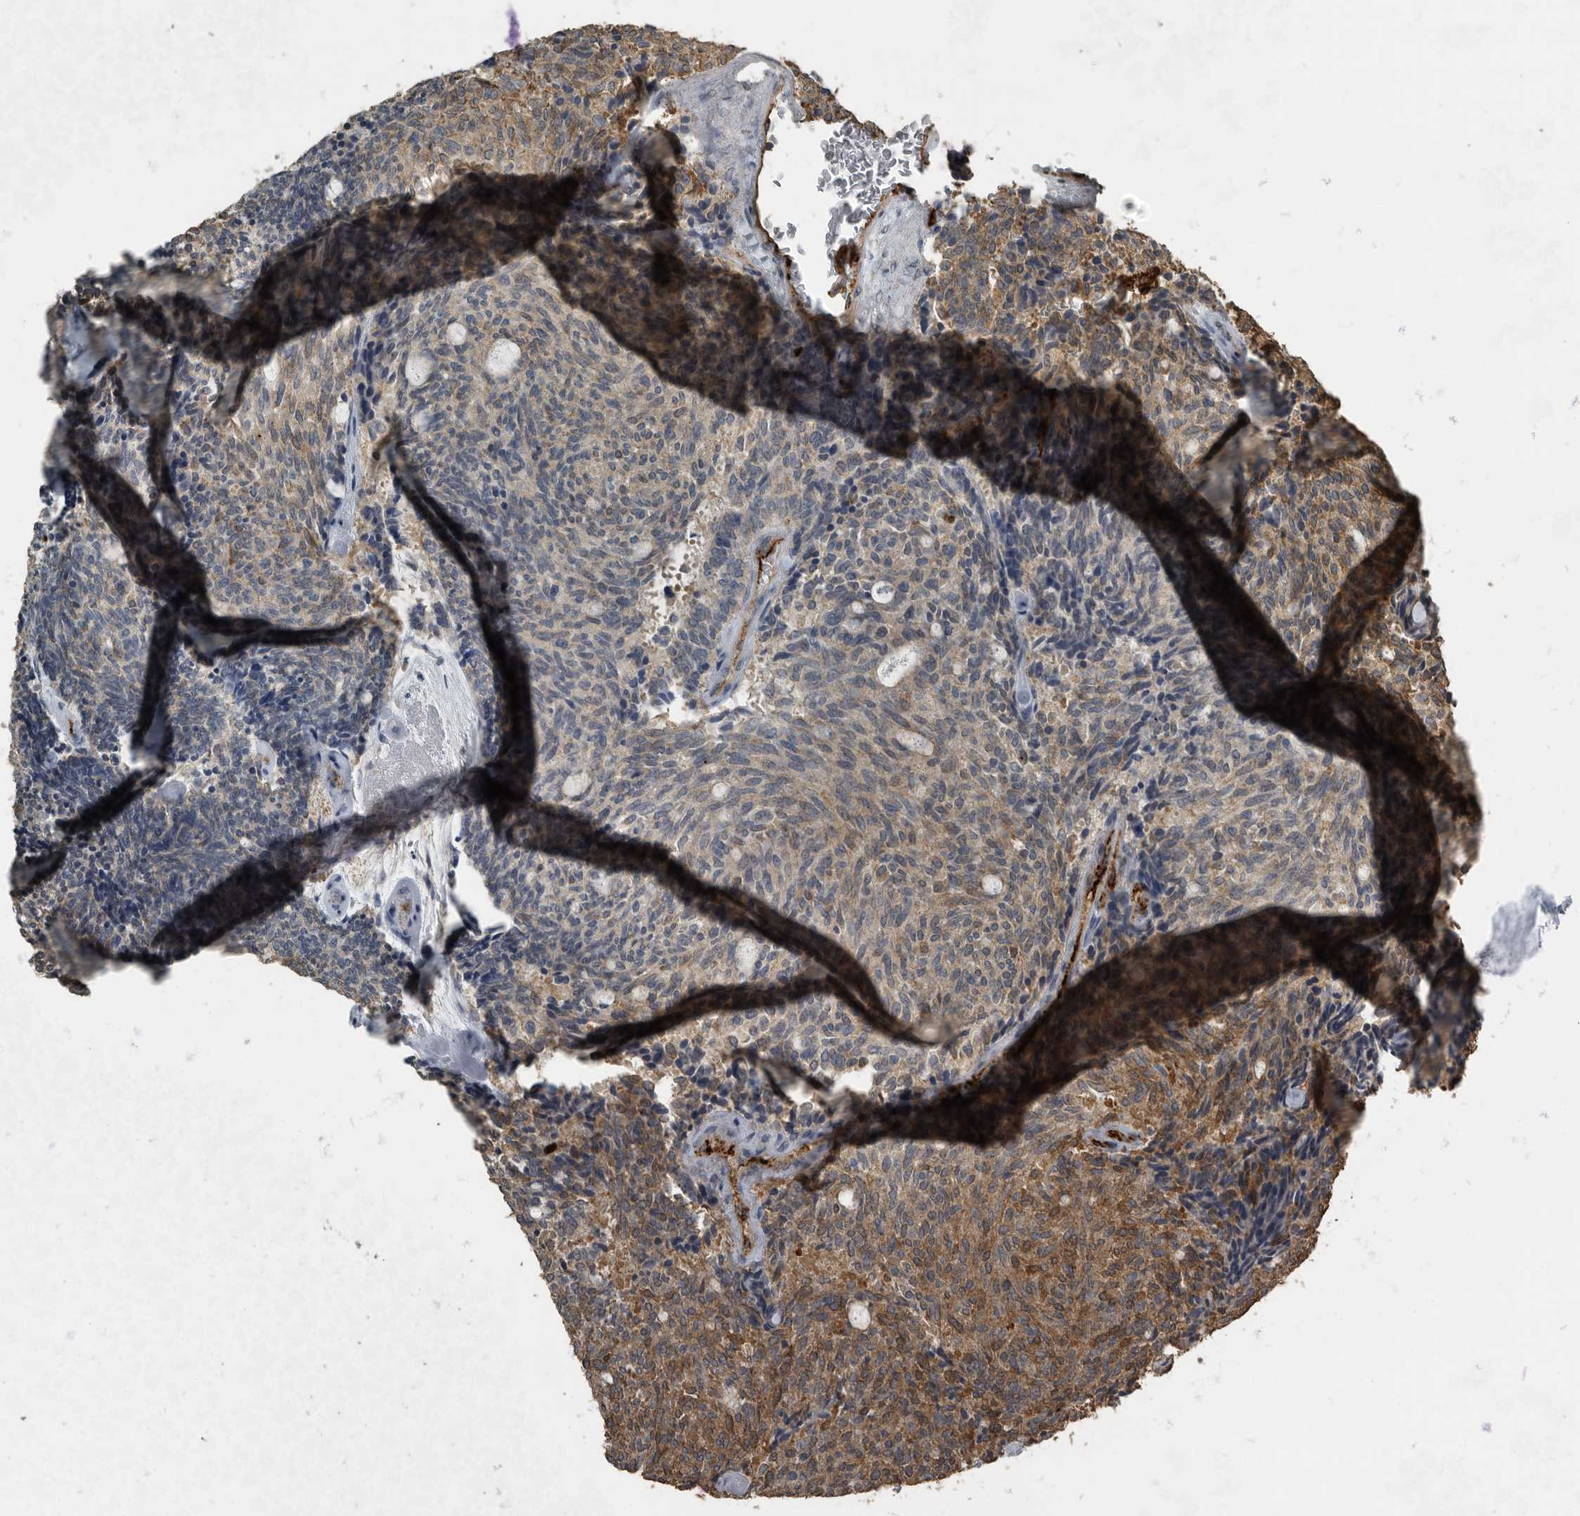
{"staining": {"intensity": "weak", "quantity": "25%-75%", "location": "cytoplasmic/membranous"}, "tissue": "carcinoid", "cell_type": "Tumor cells", "image_type": "cancer", "snomed": [{"axis": "morphology", "description": "Carcinoid, malignant, NOS"}, {"axis": "topography", "description": "Pancreas"}], "caption": "An image showing weak cytoplasmic/membranous expression in approximately 25%-75% of tumor cells in carcinoid, as visualized by brown immunohistochemical staining.", "gene": "IL15RA", "patient": {"sex": "female", "age": 54}}